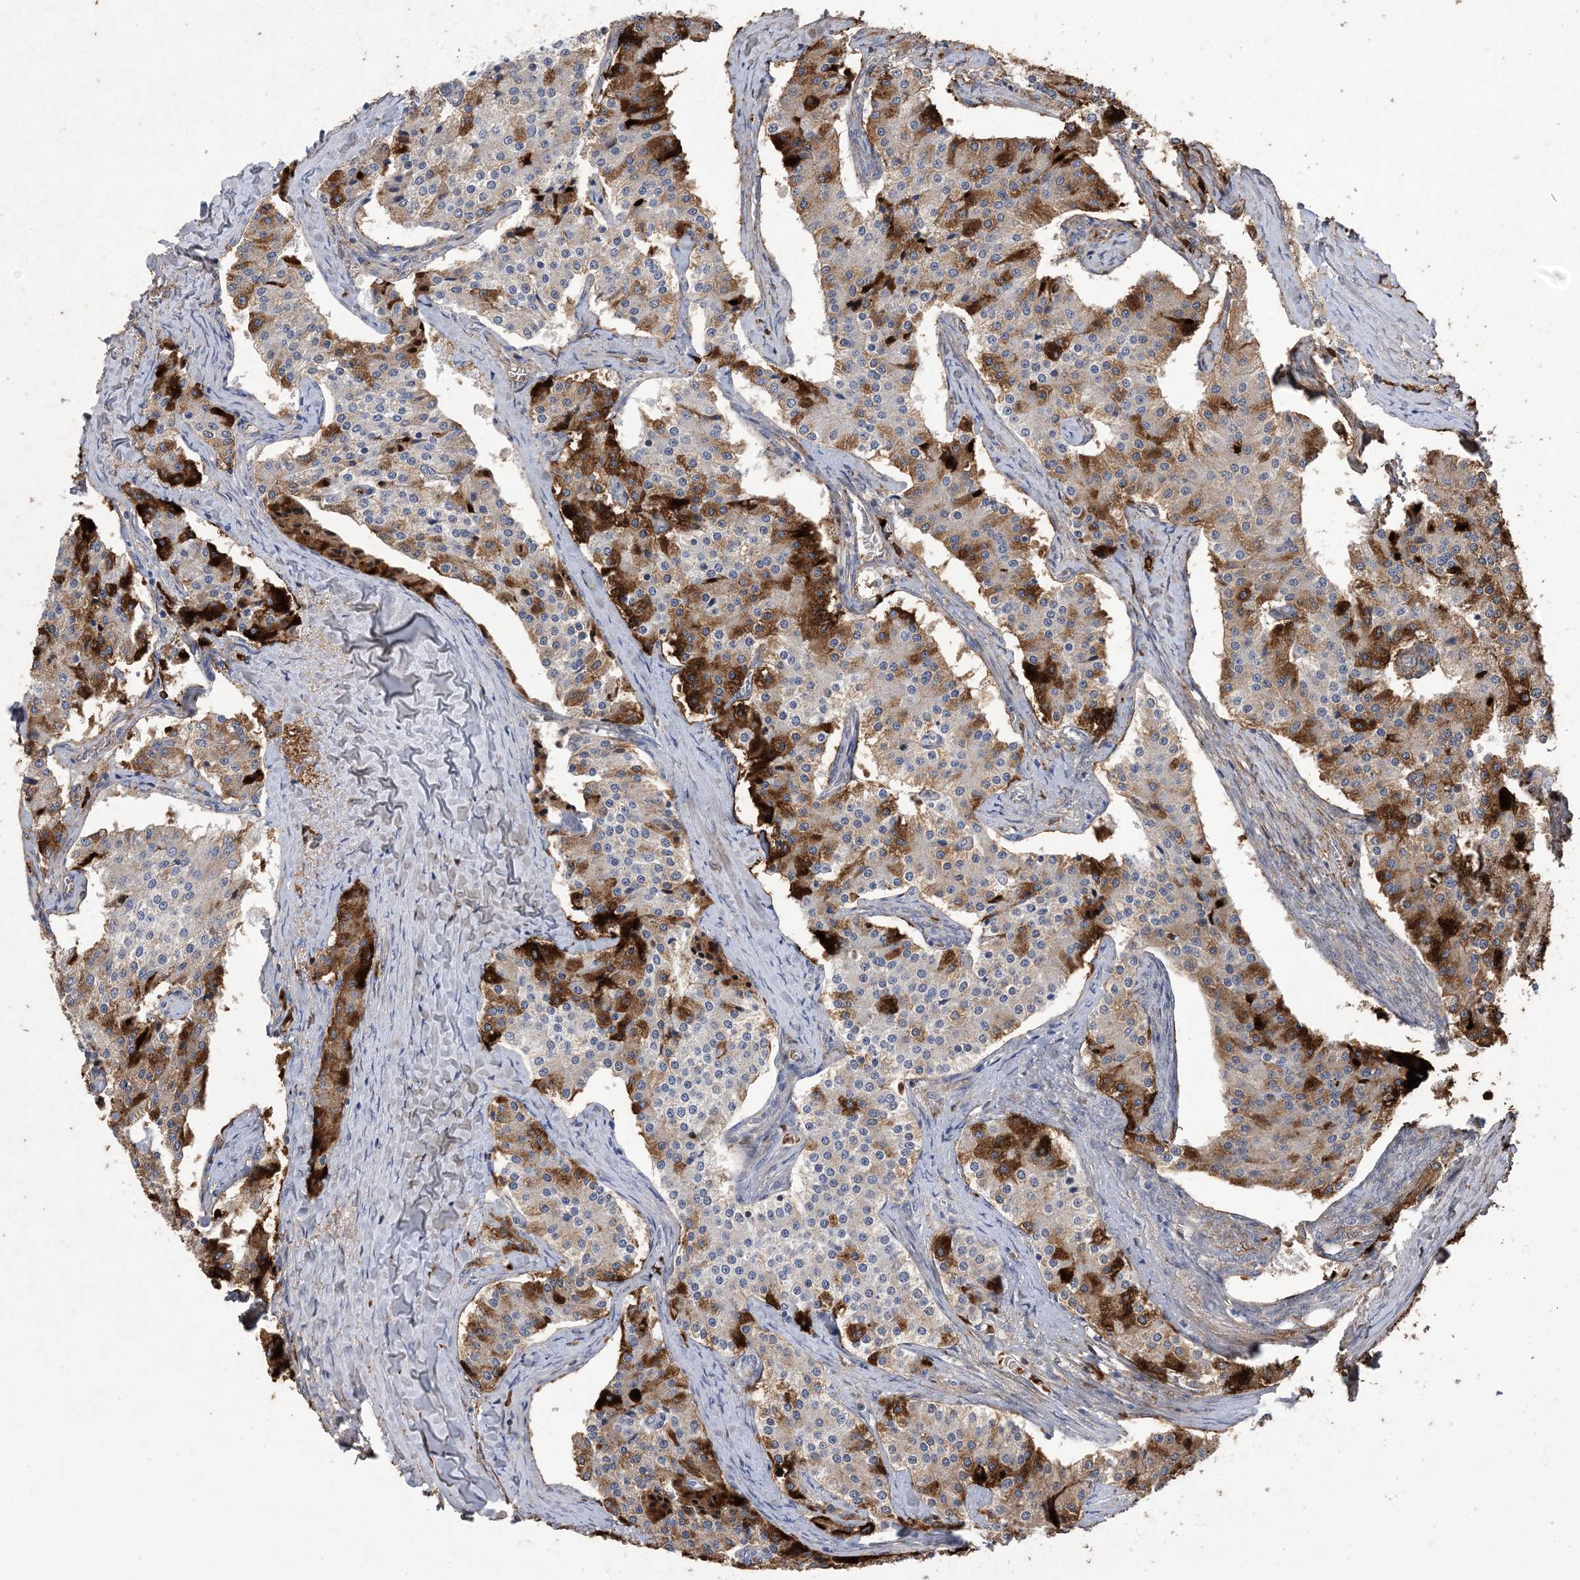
{"staining": {"intensity": "strong", "quantity": "<25%", "location": "cytoplasmic/membranous"}, "tissue": "carcinoid", "cell_type": "Tumor cells", "image_type": "cancer", "snomed": [{"axis": "morphology", "description": "Carcinoid, malignant, NOS"}, {"axis": "topography", "description": "Colon"}], "caption": "Carcinoid stained with a protein marker exhibits strong staining in tumor cells.", "gene": "ZNF8", "patient": {"sex": "female", "age": 52}}